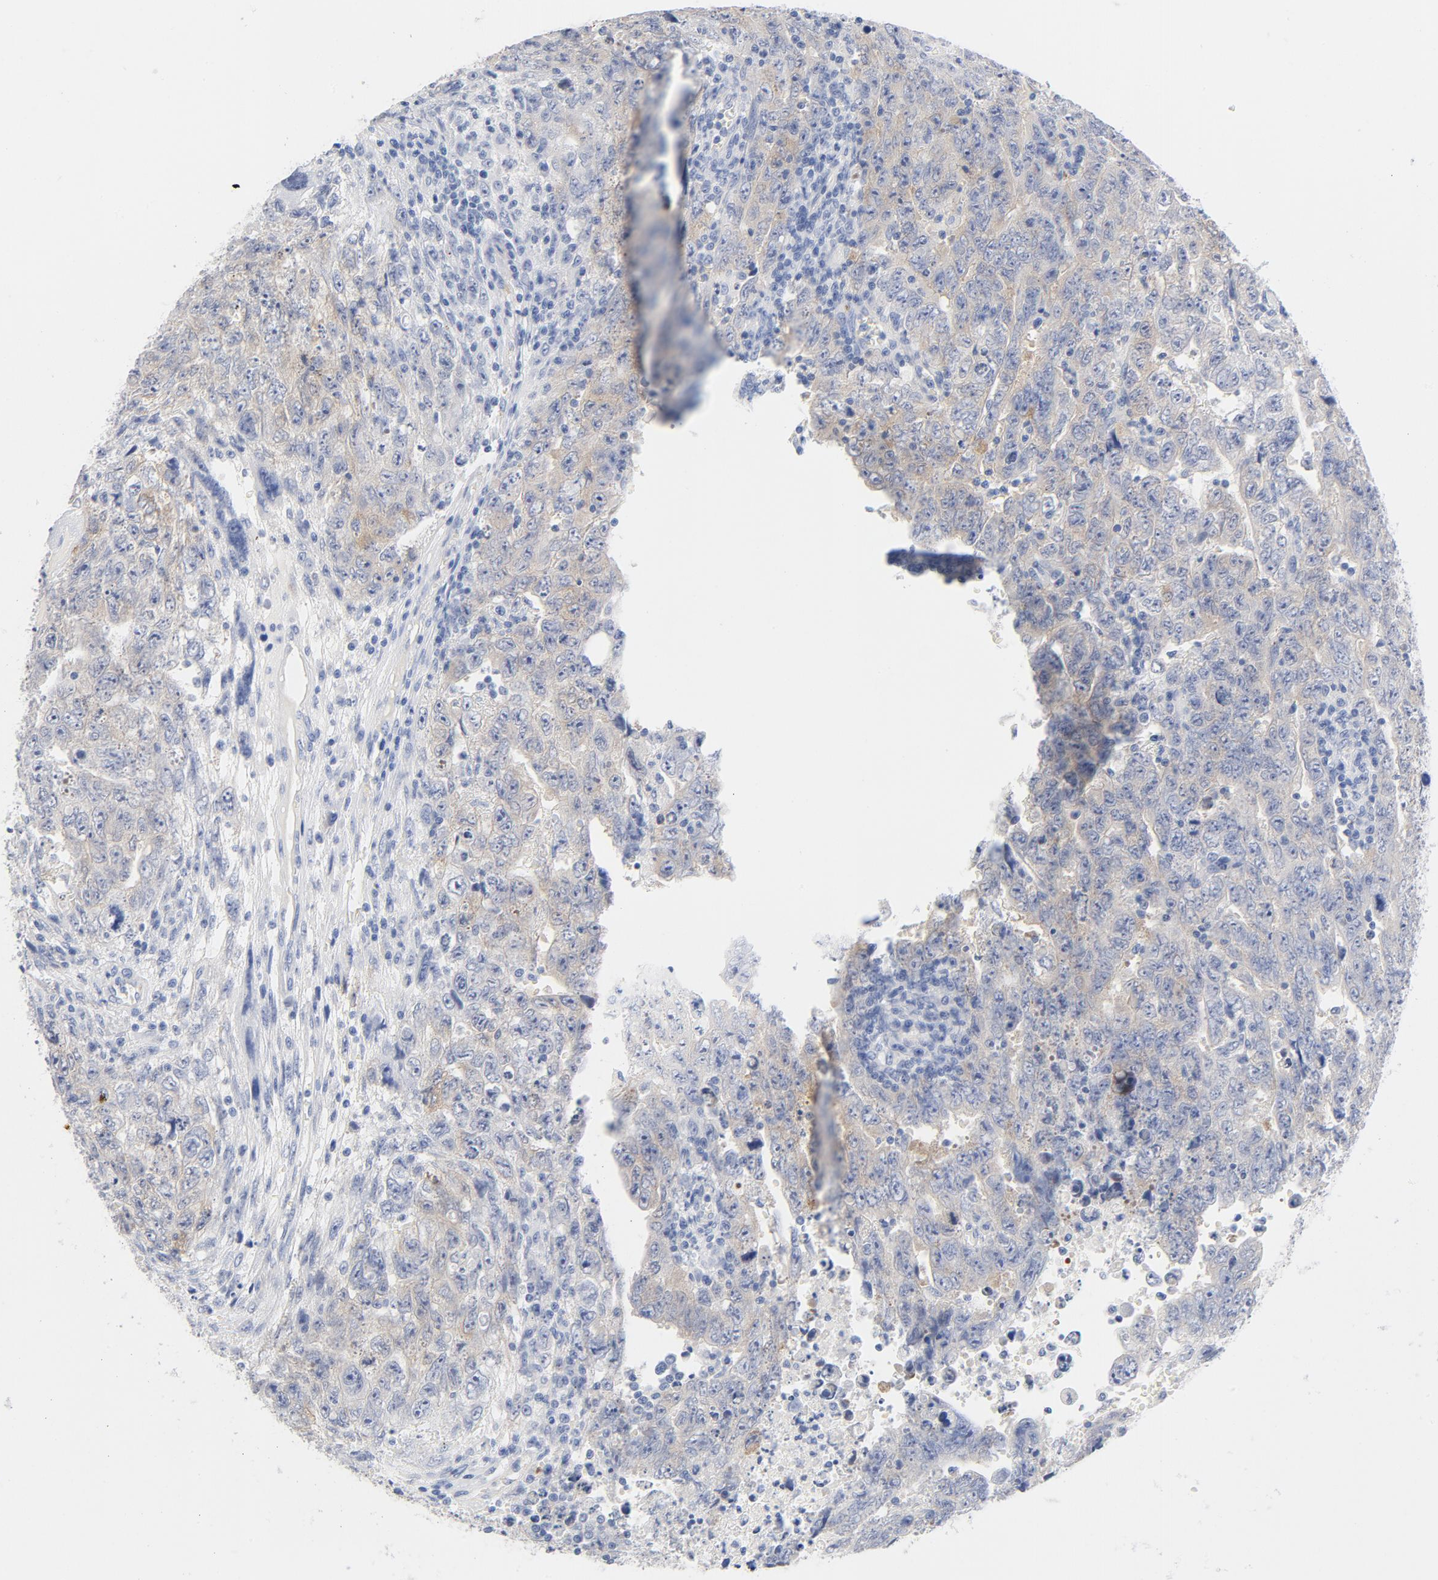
{"staining": {"intensity": "moderate", "quantity": "25%-75%", "location": "cytoplasmic/membranous"}, "tissue": "testis cancer", "cell_type": "Tumor cells", "image_type": "cancer", "snomed": [{"axis": "morphology", "description": "Carcinoma, Embryonal, NOS"}, {"axis": "topography", "description": "Testis"}], "caption": "Immunohistochemical staining of human testis embryonal carcinoma exhibits moderate cytoplasmic/membranous protein staining in approximately 25%-75% of tumor cells.", "gene": "HOMER1", "patient": {"sex": "male", "age": 28}}